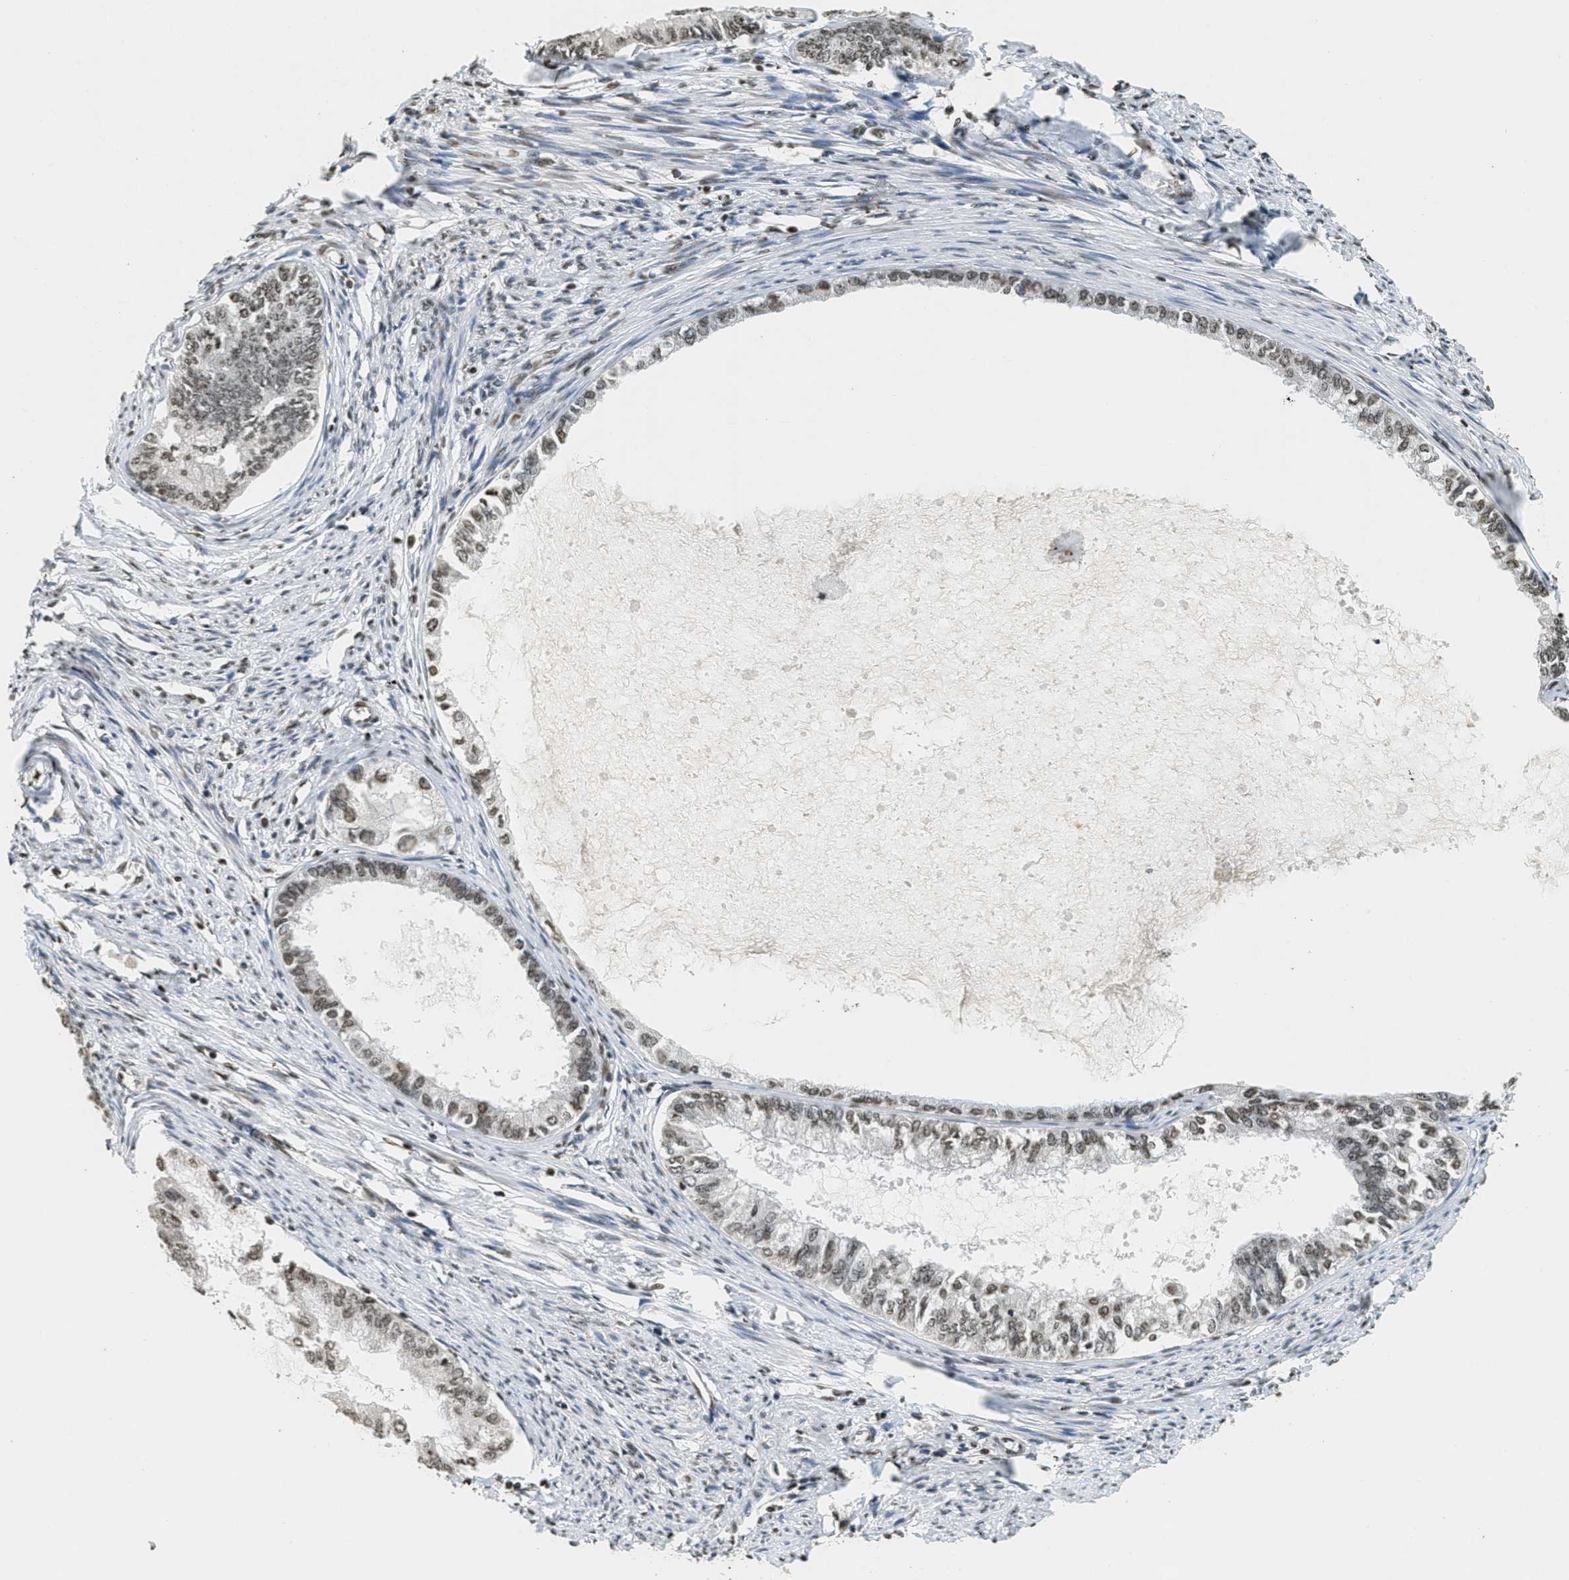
{"staining": {"intensity": "moderate", "quantity": "25%-75%", "location": "nuclear"}, "tissue": "endometrial cancer", "cell_type": "Tumor cells", "image_type": "cancer", "snomed": [{"axis": "morphology", "description": "Adenocarcinoma, NOS"}, {"axis": "topography", "description": "Endometrium"}], "caption": "This is a photomicrograph of immunohistochemistry (IHC) staining of endometrial cancer (adenocarcinoma), which shows moderate expression in the nuclear of tumor cells.", "gene": "LDB2", "patient": {"sex": "female", "age": 86}}